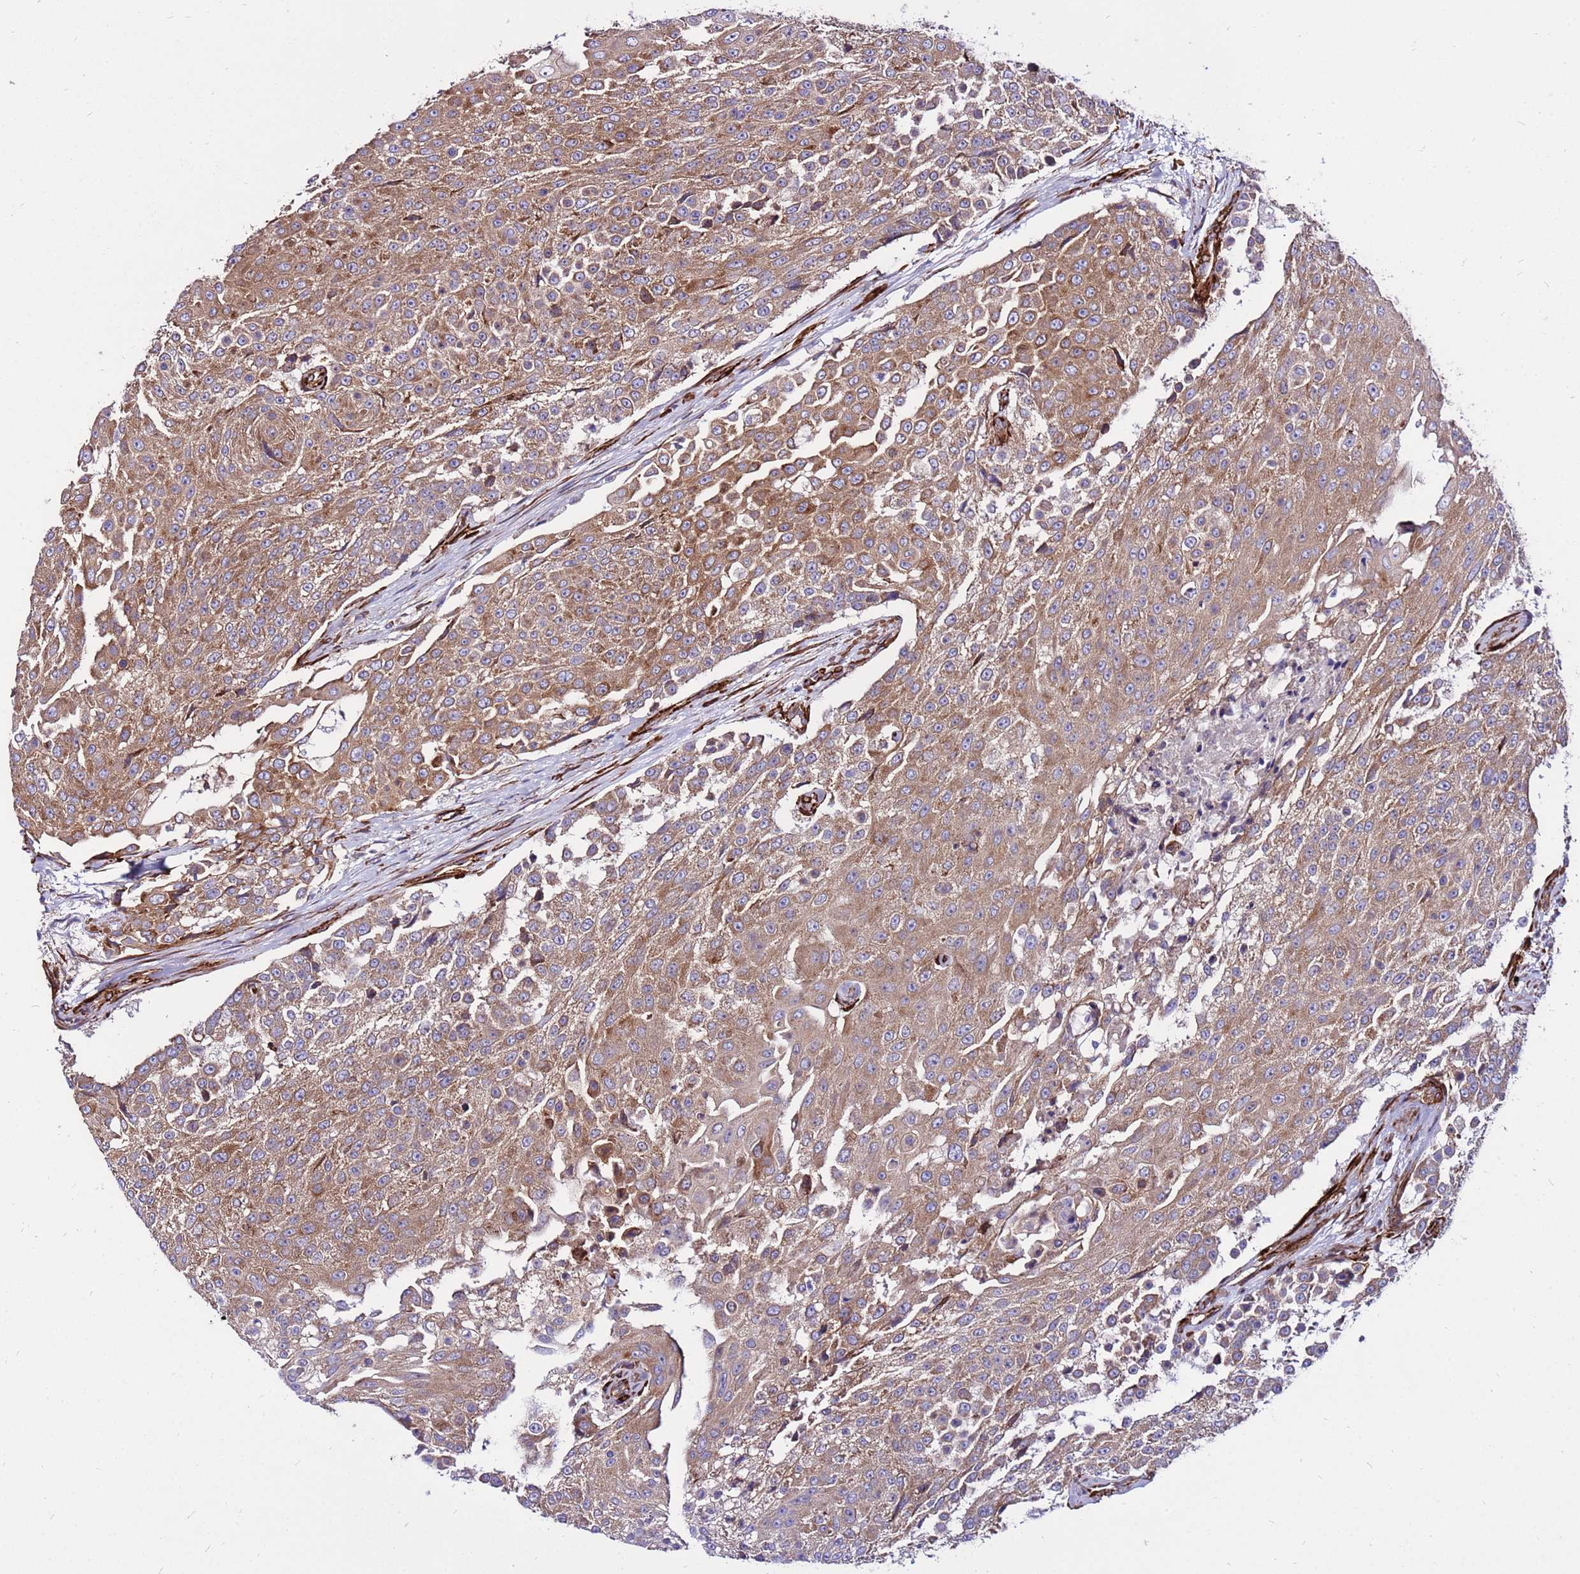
{"staining": {"intensity": "moderate", "quantity": ">75%", "location": "cytoplasmic/membranous"}, "tissue": "urothelial cancer", "cell_type": "Tumor cells", "image_type": "cancer", "snomed": [{"axis": "morphology", "description": "Urothelial carcinoma, High grade"}, {"axis": "topography", "description": "Urinary bladder"}], "caption": "Protein expression by immunohistochemistry (IHC) exhibits moderate cytoplasmic/membranous expression in approximately >75% of tumor cells in urothelial carcinoma (high-grade).", "gene": "EI24", "patient": {"sex": "female", "age": 63}}